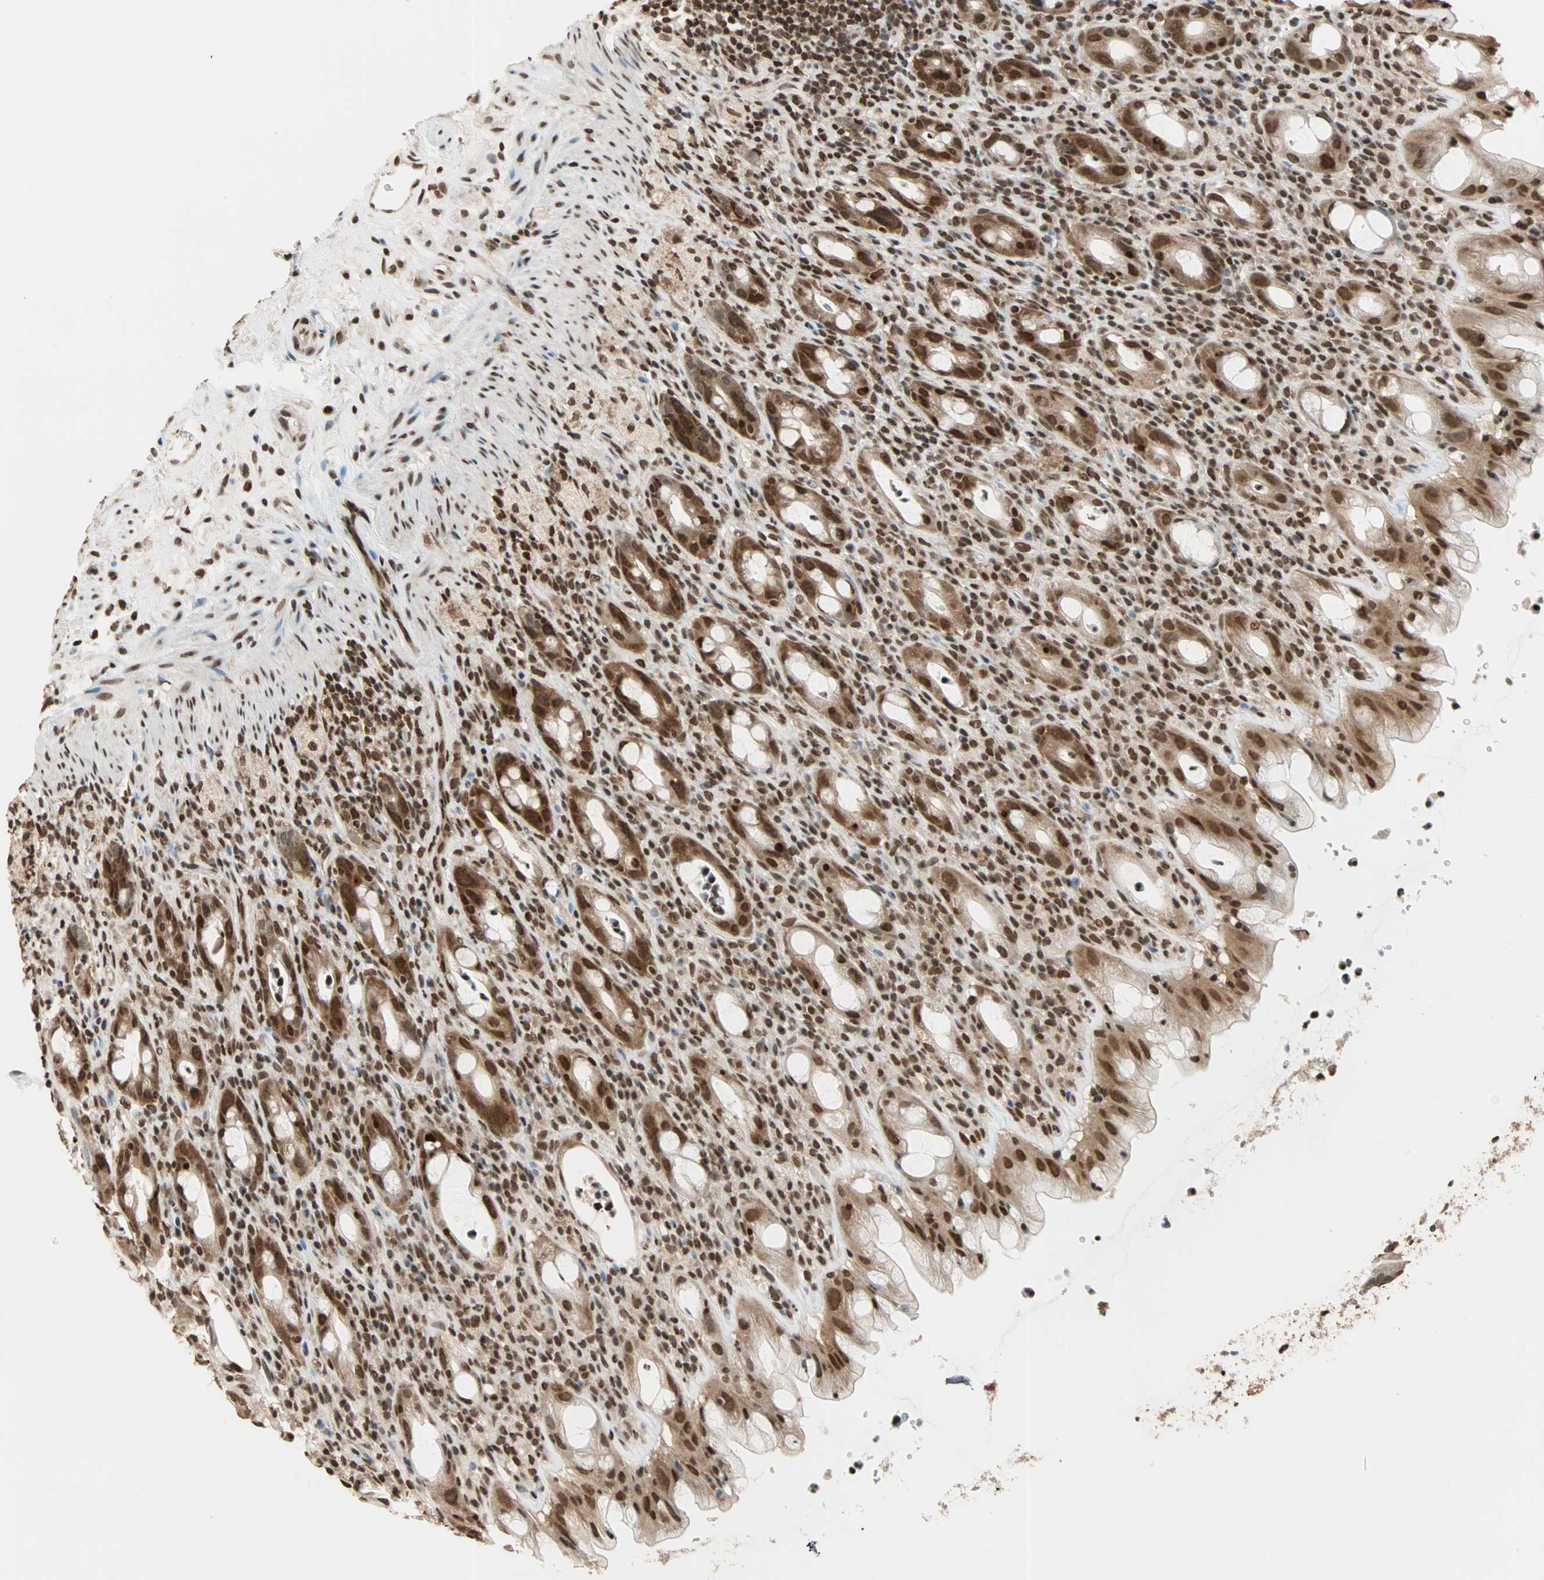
{"staining": {"intensity": "strong", "quantity": ">75%", "location": "nuclear"}, "tissue": "rectum", "cell_type": "Glandular cells", "image_type": "normal", "snomed": [{"axis": "morphology", "description": "Normal tissue, NOS"}, {"axis": "topography", "description": "Rectum"}], "caption": "The micrograph exhibits a brown stain indicating the presence of a protein in the nuclear of glandular cells in rectum. Nuclei are stained in blue.", "gene": "DAZAP1", "patient": {"sex": "male", "age": 44}}